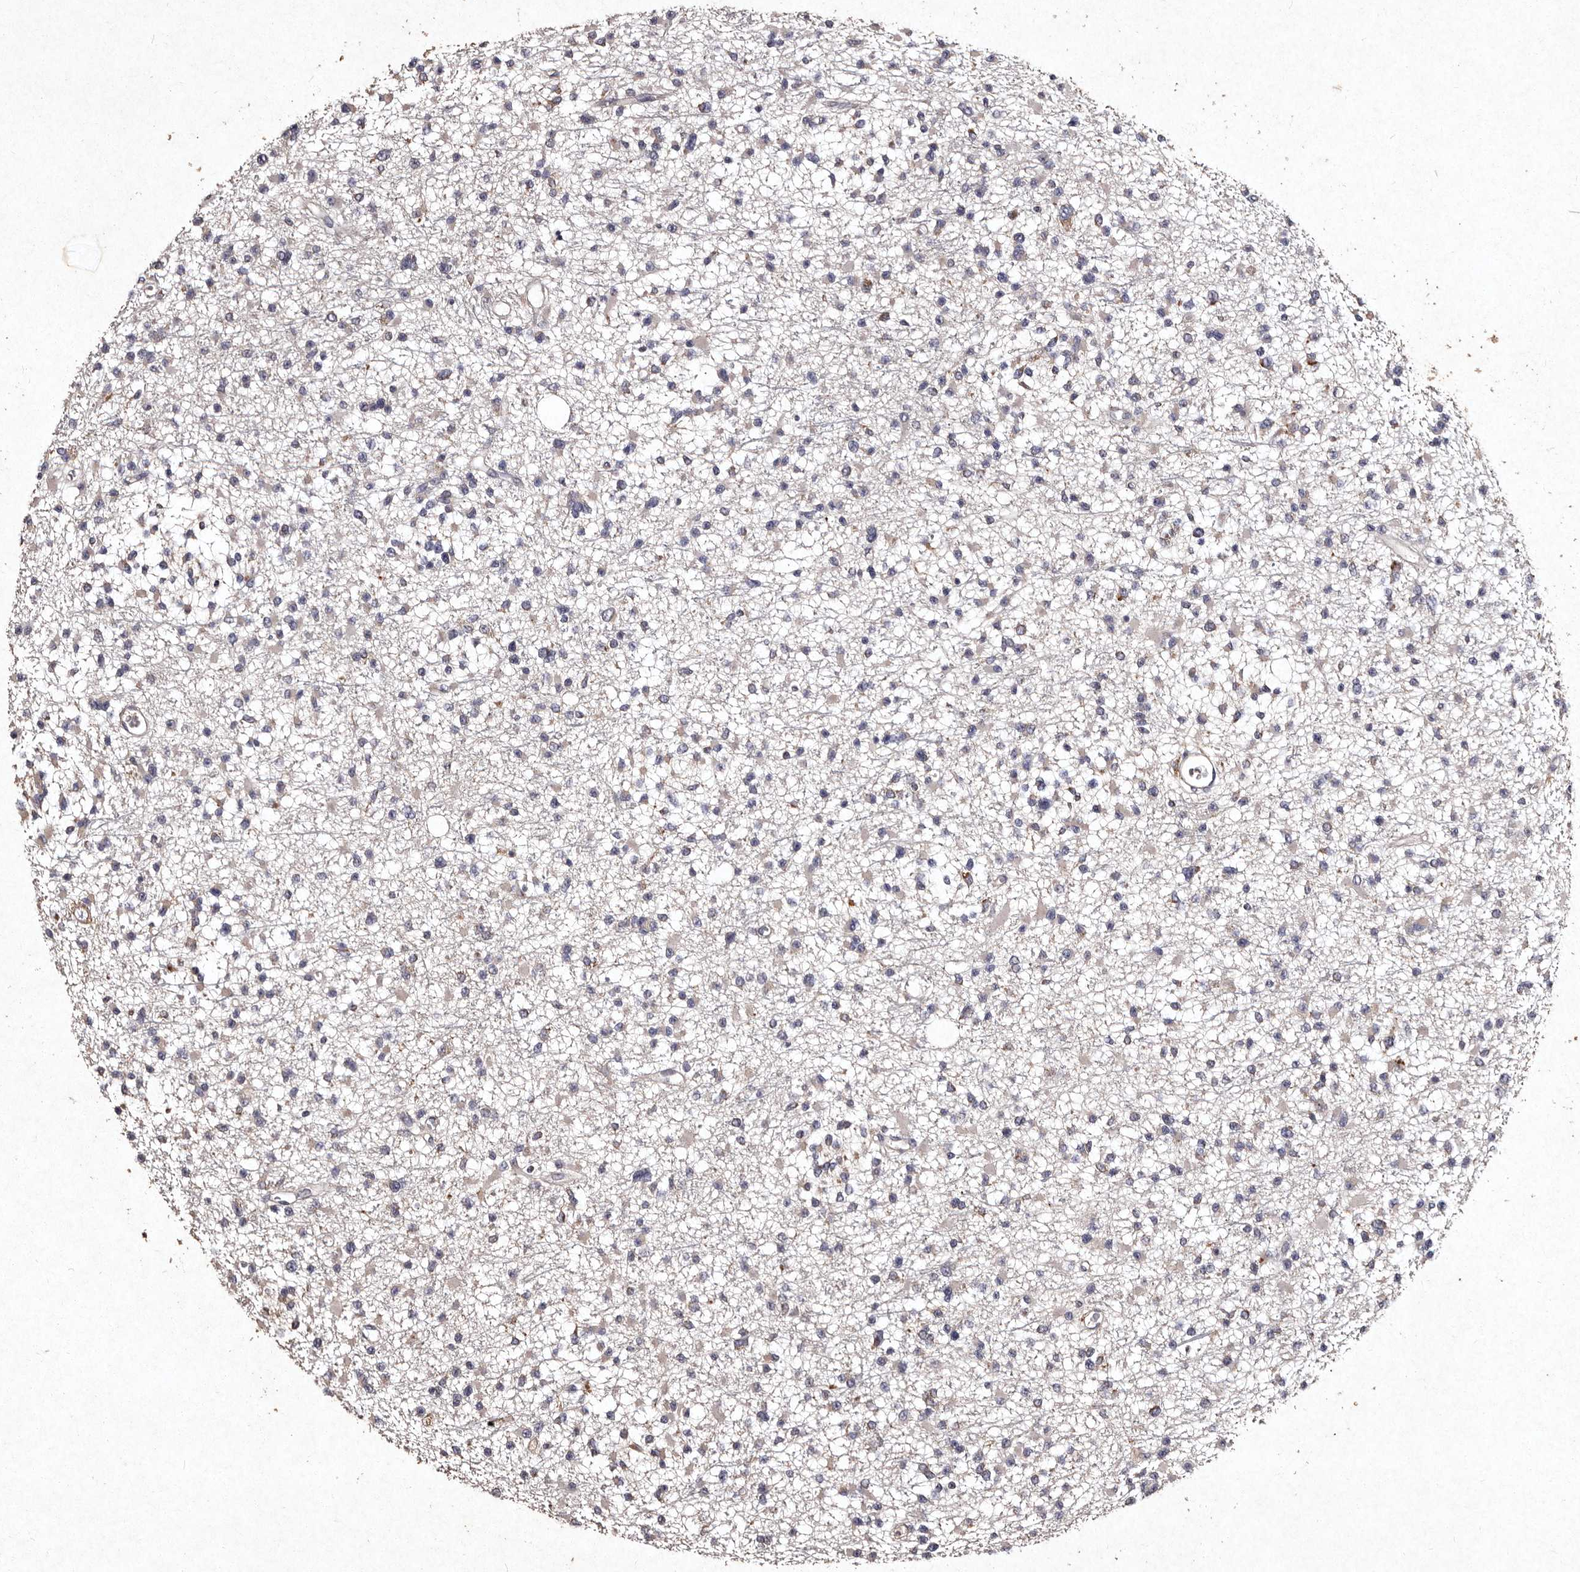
{"staining": {"intensity": "negative", "quantity": "none", "location": "none"}, "tissue": "glioma", "cell_type": "Tumor cells", "image_type": "cancer", "snomed": [{"axis": "morphology", "description": "Glioma, malignant, Low grade"}, {"axis": "topography", "description": "Brain"}], "caption": "High magnification brightfield microscopy of glioma stained with DAB (brown) and counterstained with hematoxylin (blue): tumor cells show no significant expression.", "gene": "TFB1M", "patient": {"sex": "female", "age": 22}}